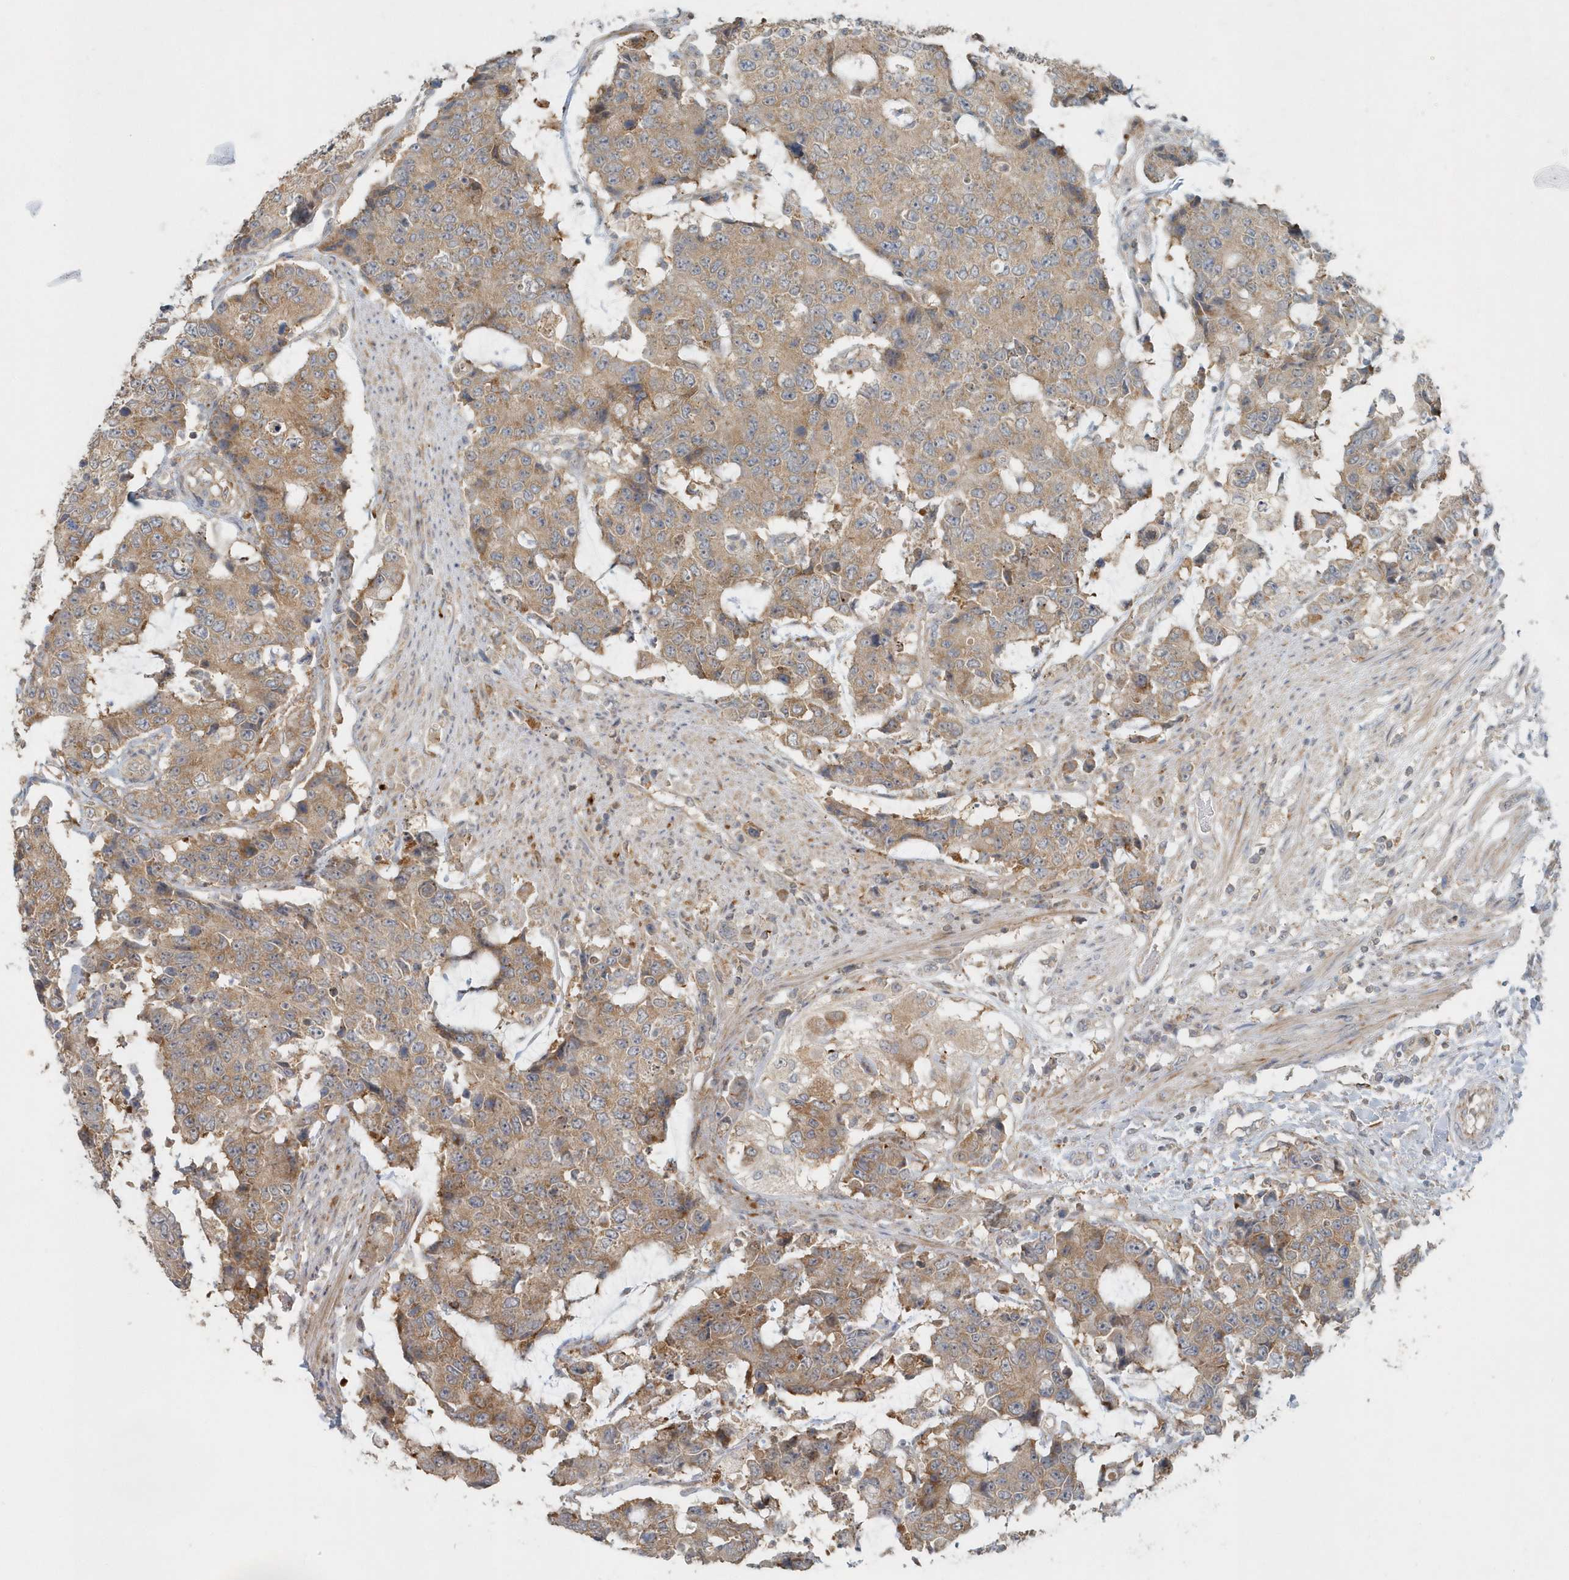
{"staining": {"intensity": "moderate", "quantity": ">75%", "location": "cytoplasmic/membranous"}, "tissue": "colorectal cancer", "cell_type": "Tumor cells", "image_type": "cancer", "snomed": [{"axis": "morphology", "description": "Adenocarcinoma, NOS"}, {"axis": "topography", "description": "Colon"}], "caption": "There is medium levels of moderate cytoplasmic/membranous staining in tumor cells of colorectal cancer (adenocarcinoma), as demonstrated by immunohistochemical staining (brown color).", "gene": "MMUT", "patient": {"sex": "female", "age": 86}}